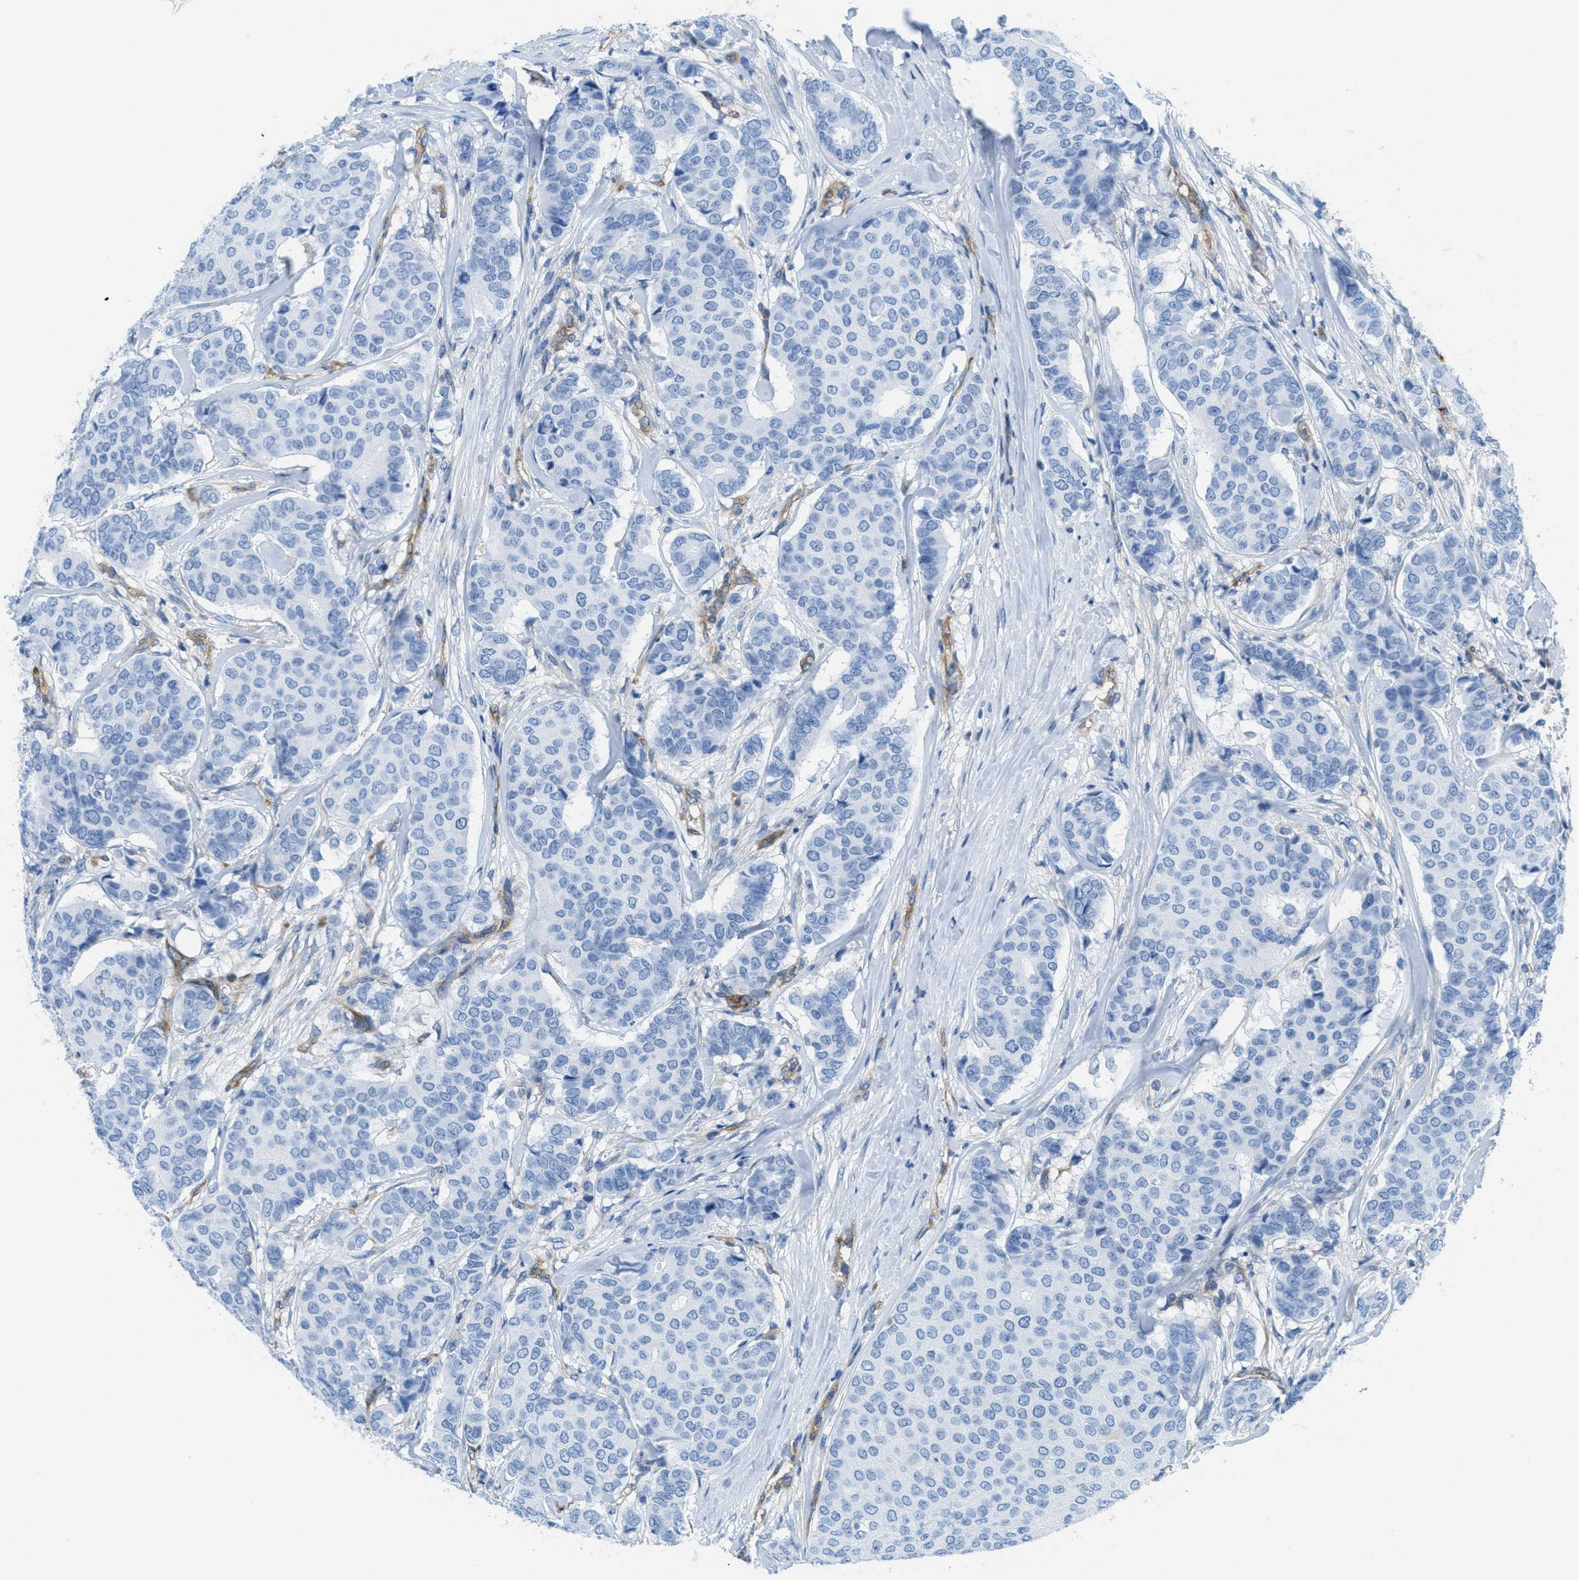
{"staining": {"intensity": "negative", "quantity": "none", "location": "none"}, "tissue": "breast cancer", "cell_type": "Tumor cells", "image_type": "cancer", "snomed": [{"axis": "morphology", "description": "Normal tissue, NOS"}, {"axis": "morphology", "description": "Duct carcinoma"}, {"axis": "topography", "description": "Breast"}], "caption": "Breast intraductal carcinoma was stained to show a protein in brown. There is no significant staining in tumor cells.", "gene": "MAPRE2", "patient": {"sex": "female", "age": 49}}